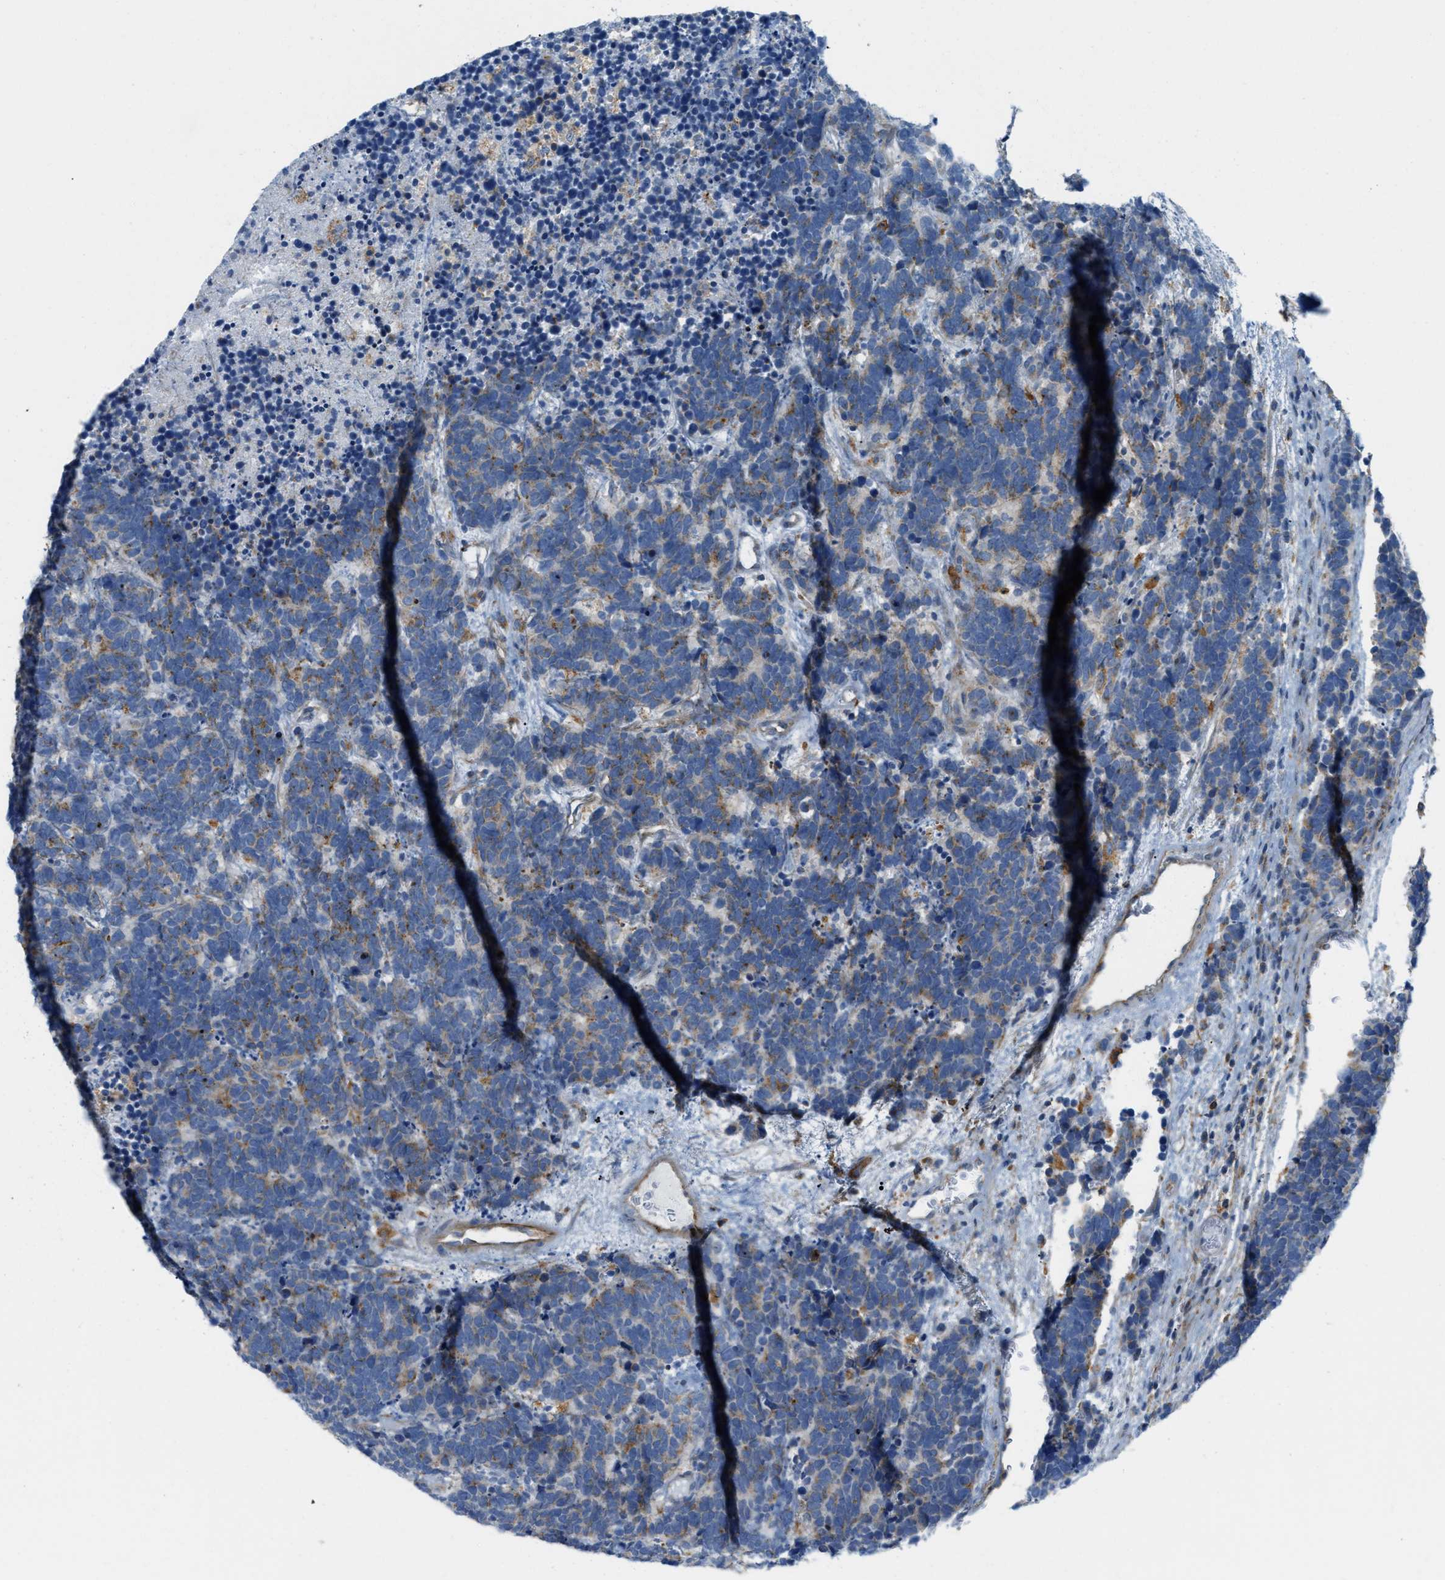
{"staining": {"intensity": "moderate", "quantity": ">75%", "location": "cytoplasmic/membranous"}, "tissue": "carcinoid", "cell_type": "Tumor cells", "image_type": "cancer", "snomed": [{"axis": "morphology", "description": "Carcinoma, NOS"}, {"axis": "morphology", "description": "Carcinoid, malignant, NOS"}, {"axis": "topography", "description": "Urinary bladder"}], "caption": "Immunohistochemical staining of human carcinoid demonstrates medium levels of moderate cytoplasmic/membranous protein positivity in about >75% of tumor cells.", "gene": "LMBRD1", "patient": {"sex": "male", "age": 57}}